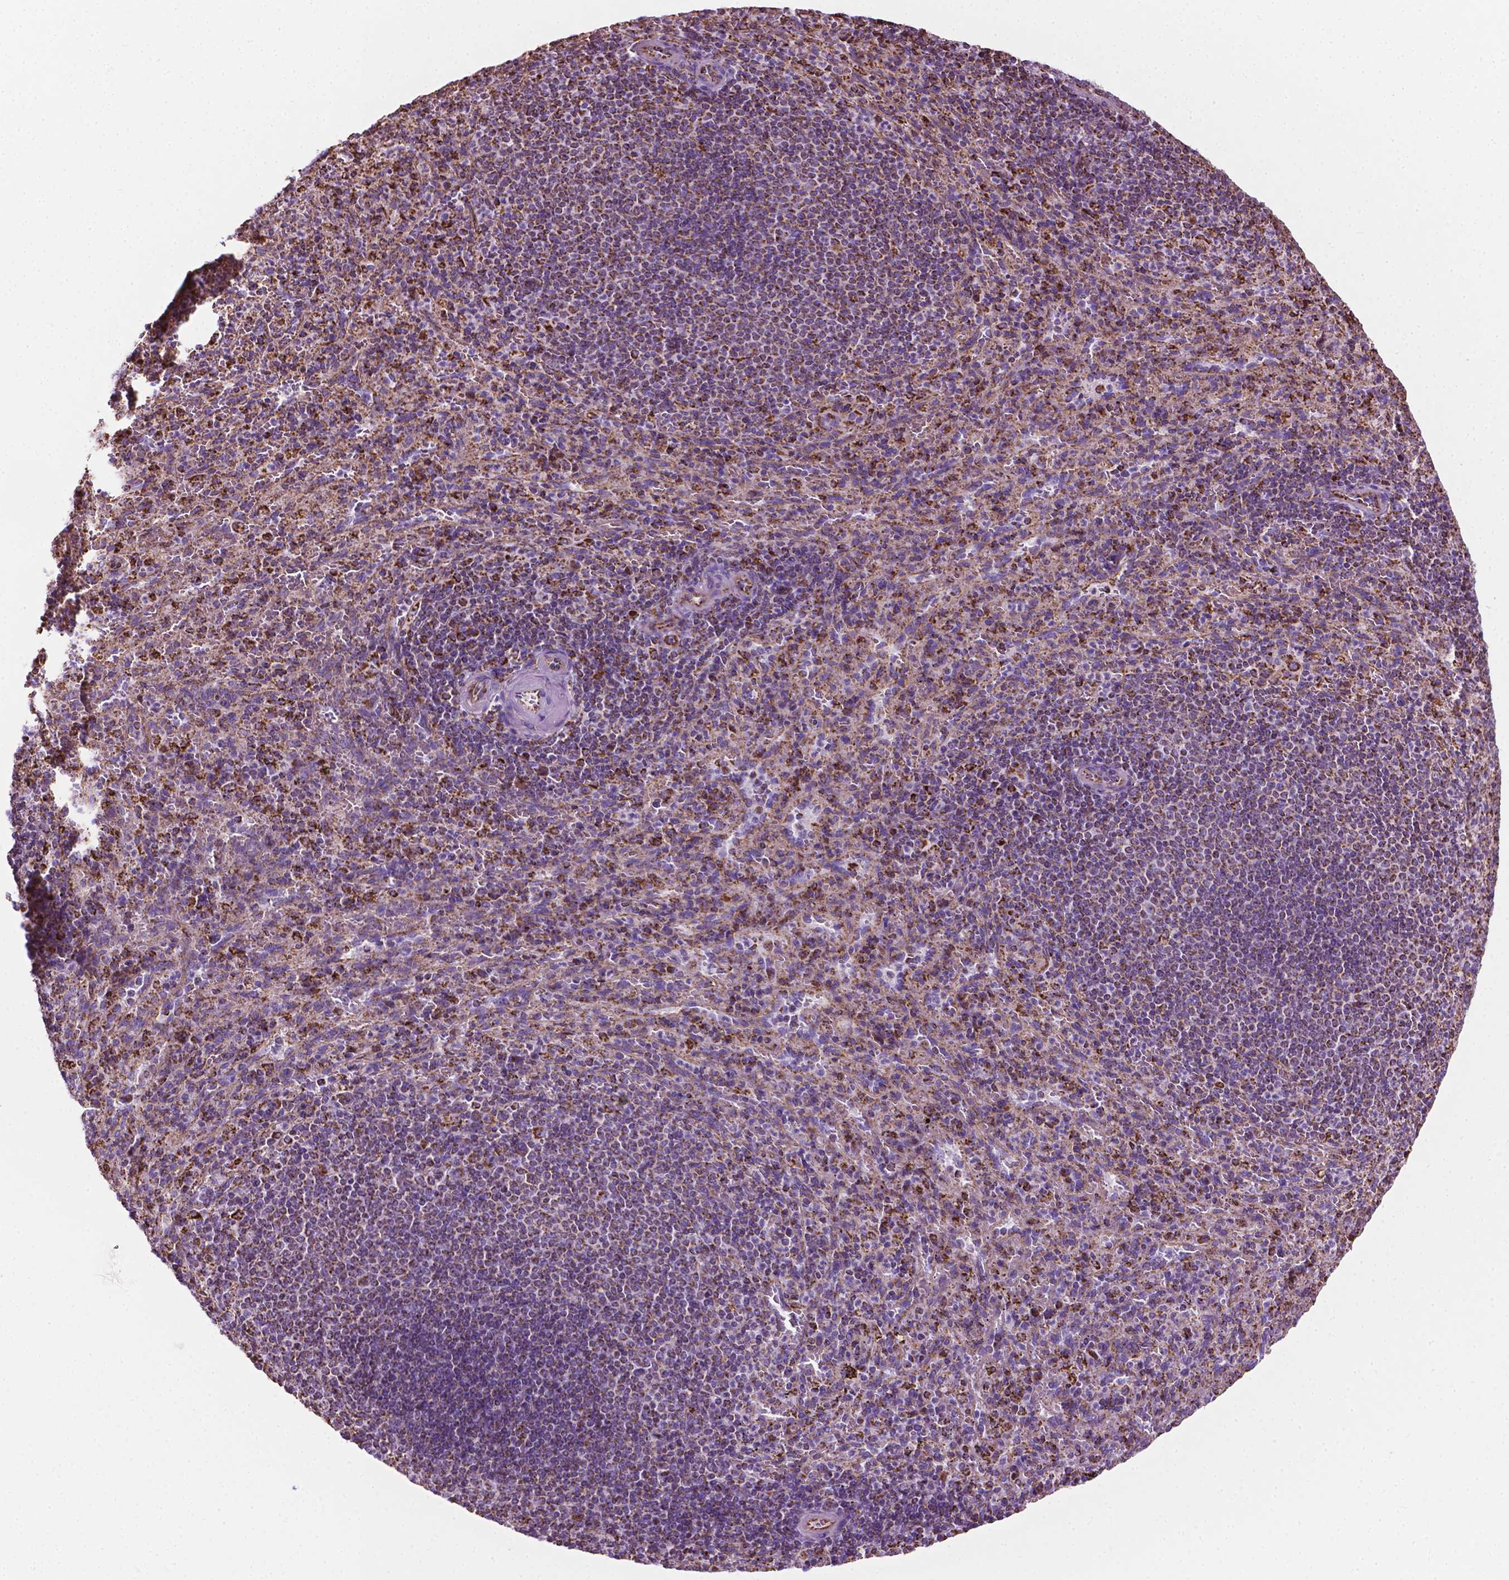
{"staining": {"intensity": "moderate", "quantity": "<25%", "location": "cytoplasmic/membranous"}, "tissue": "spleen", "cell_type": "Cells in red pulp", "image_type": "normal", "snomed": [{"axis": "morphology", "description": "Normal tissue, NOS"}, {"axis": "topography", "description": "Spleen"}], "caption": "IHC image of unremarkable spleen: human spleen stained using immunohistochemistry displays low levels of moderate protein expression localized specifically in the cytoplasmic/membranous of cells in red pulp, appearing as a cytoplasmic/membranous brown color.", "gene": "RMDN3", "patient": {"sex": "male", "age": 57}}